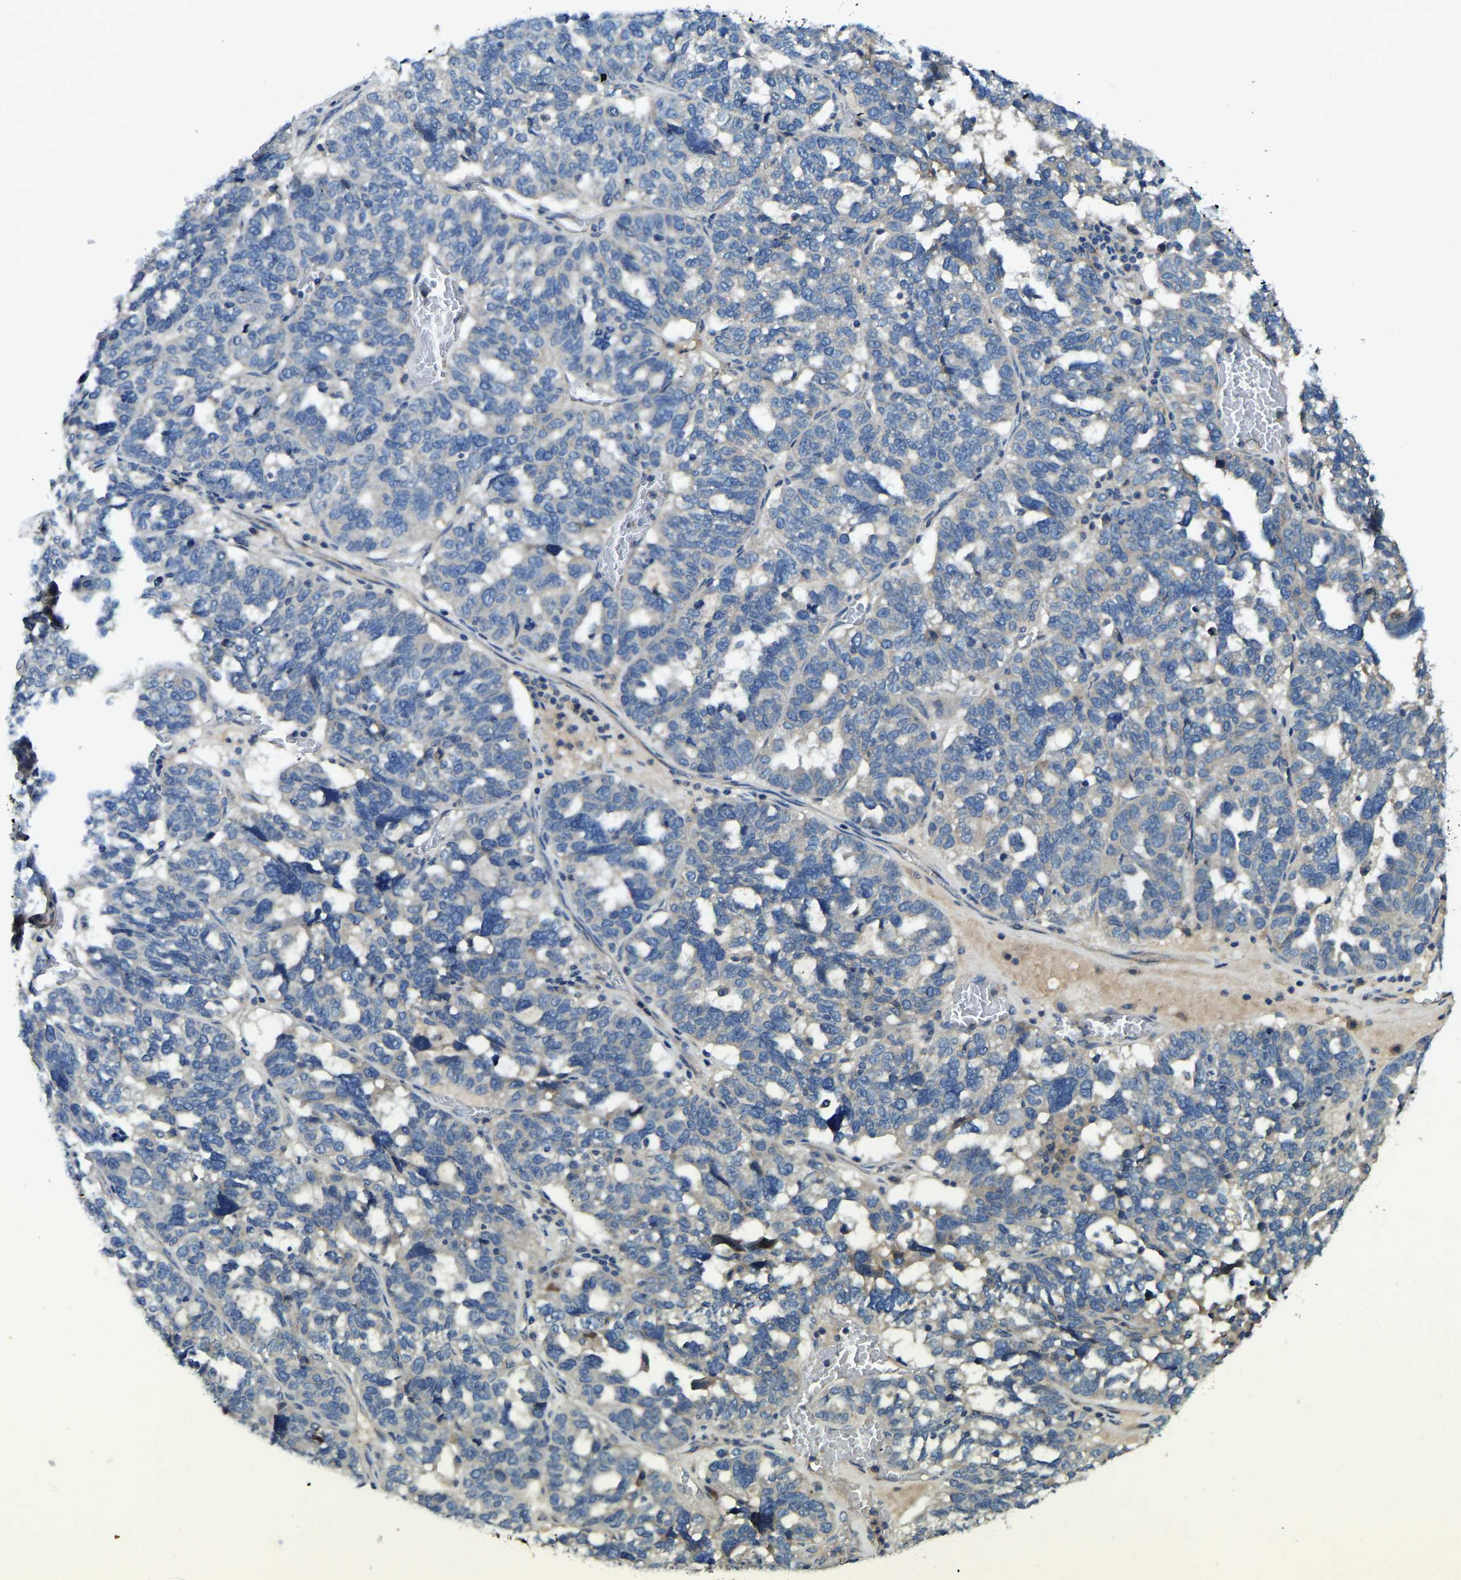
{"staining": {"intensity": "negative", "quantity": "none", "location": "none"}, "tissue": "ovarian cancer", "cell_type": "Tumor cells", "image_type": "cancer", "snomed": [{"axis": "morphology", "description": "Cystadenocarcinoma, serous, NOS"}, {"axis": "topography", "description": "Ovary"}], "caption": "This is an immunohistochemistry (IHC) image of human ovarian cancer. There is no positivity in tumor cells.", "gene": "ATP8B1", "patient": {"sex": "female", "age": 59}}